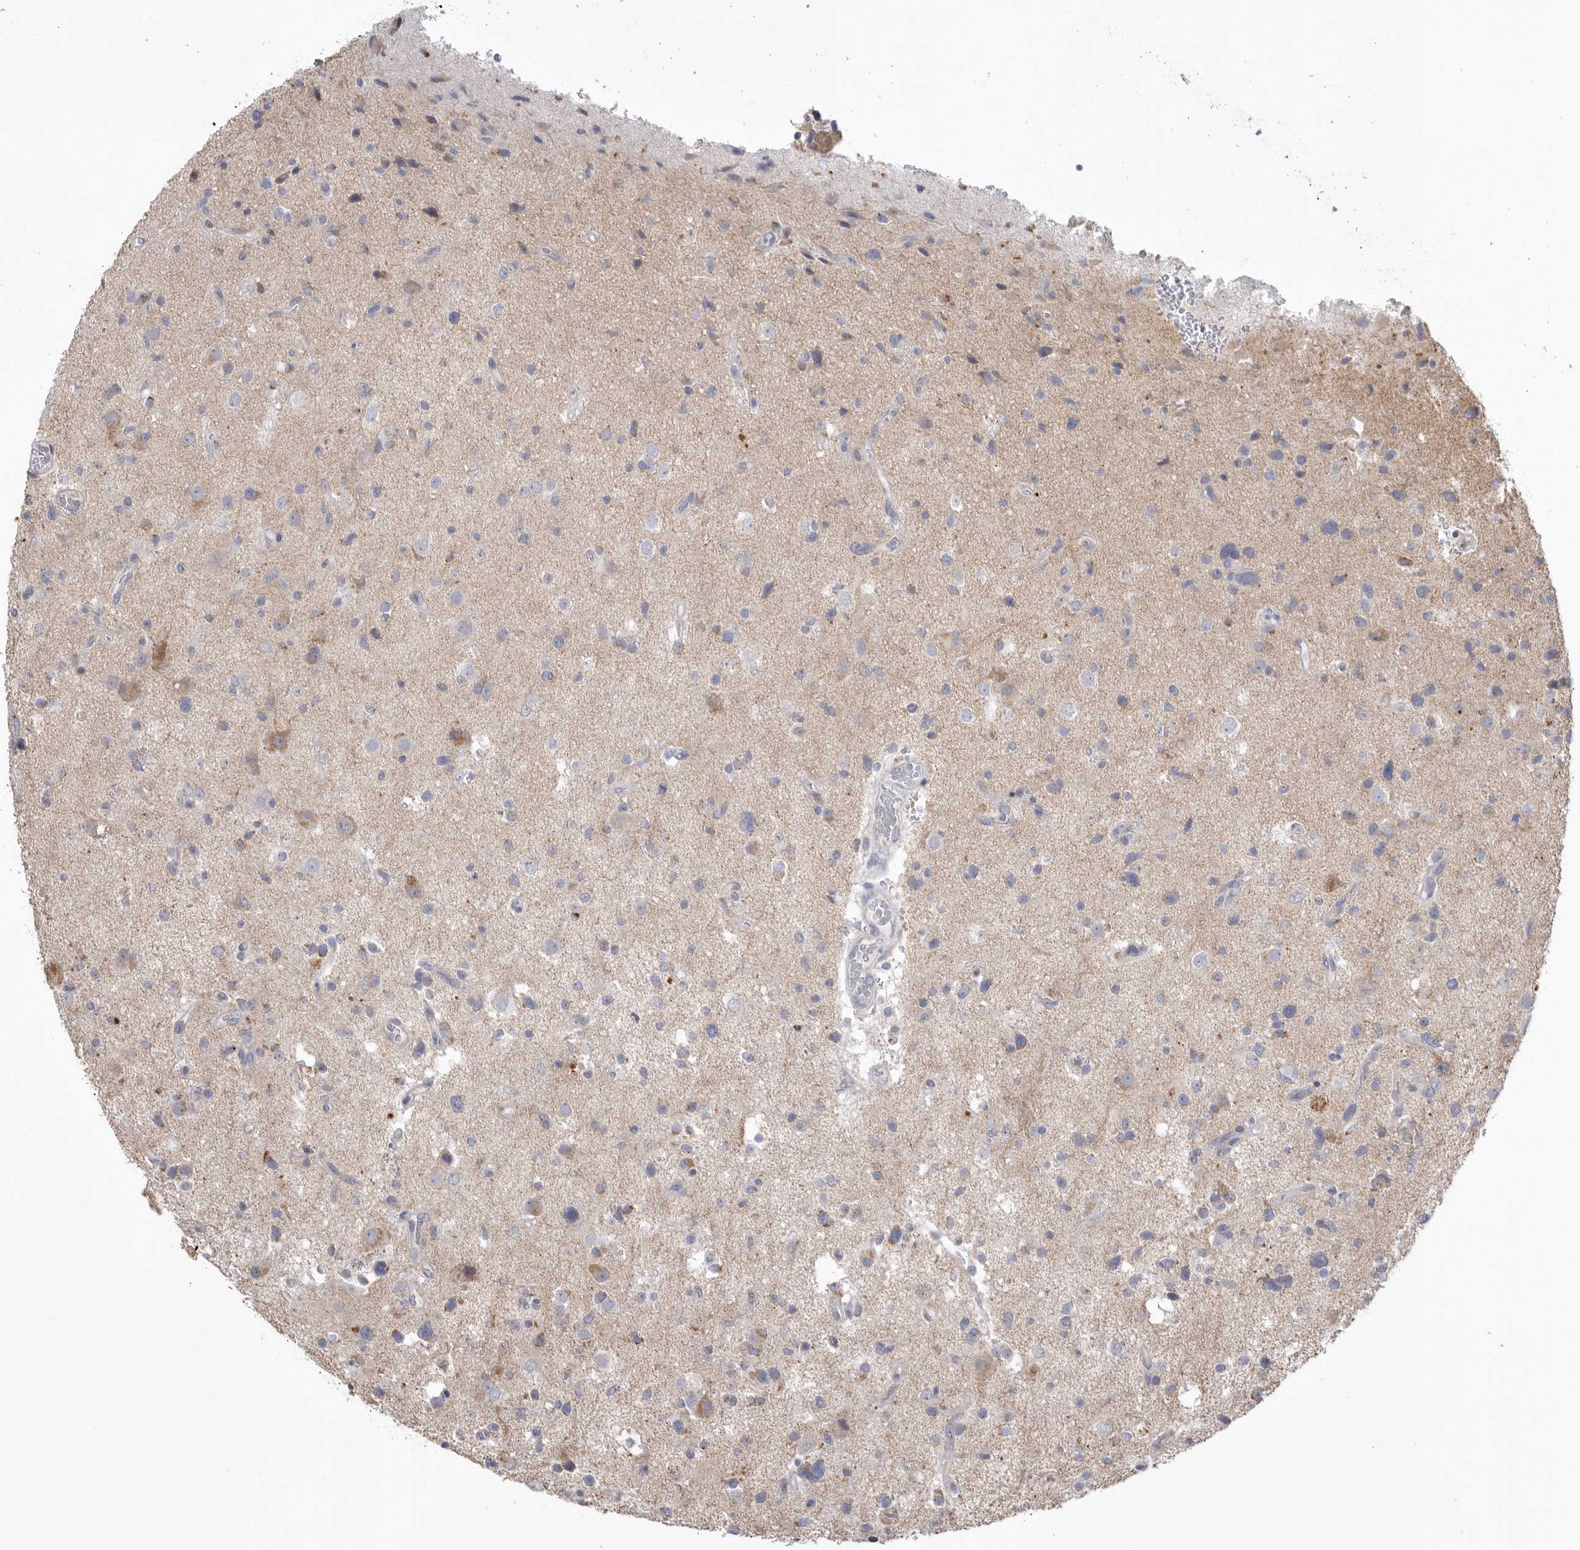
{"staining": {"intensity": "weak", "quantity": "<25%", "location": "cytoplasmic/membranous"}, "tissue": "glioma", "cell_type": "Tumor cells", "image_type": "cancer", "snomed": [{"axis": "morphology", "description": "Glioma, malignant, High grade"}, {"axis": "topography", "description": "Brain"}], "caption": "Immunohistochemical staining of glioma shows no significant expression in tumor cells.", "gene": "VDAC3", "patient": {"sex": "male", "age": 33}}